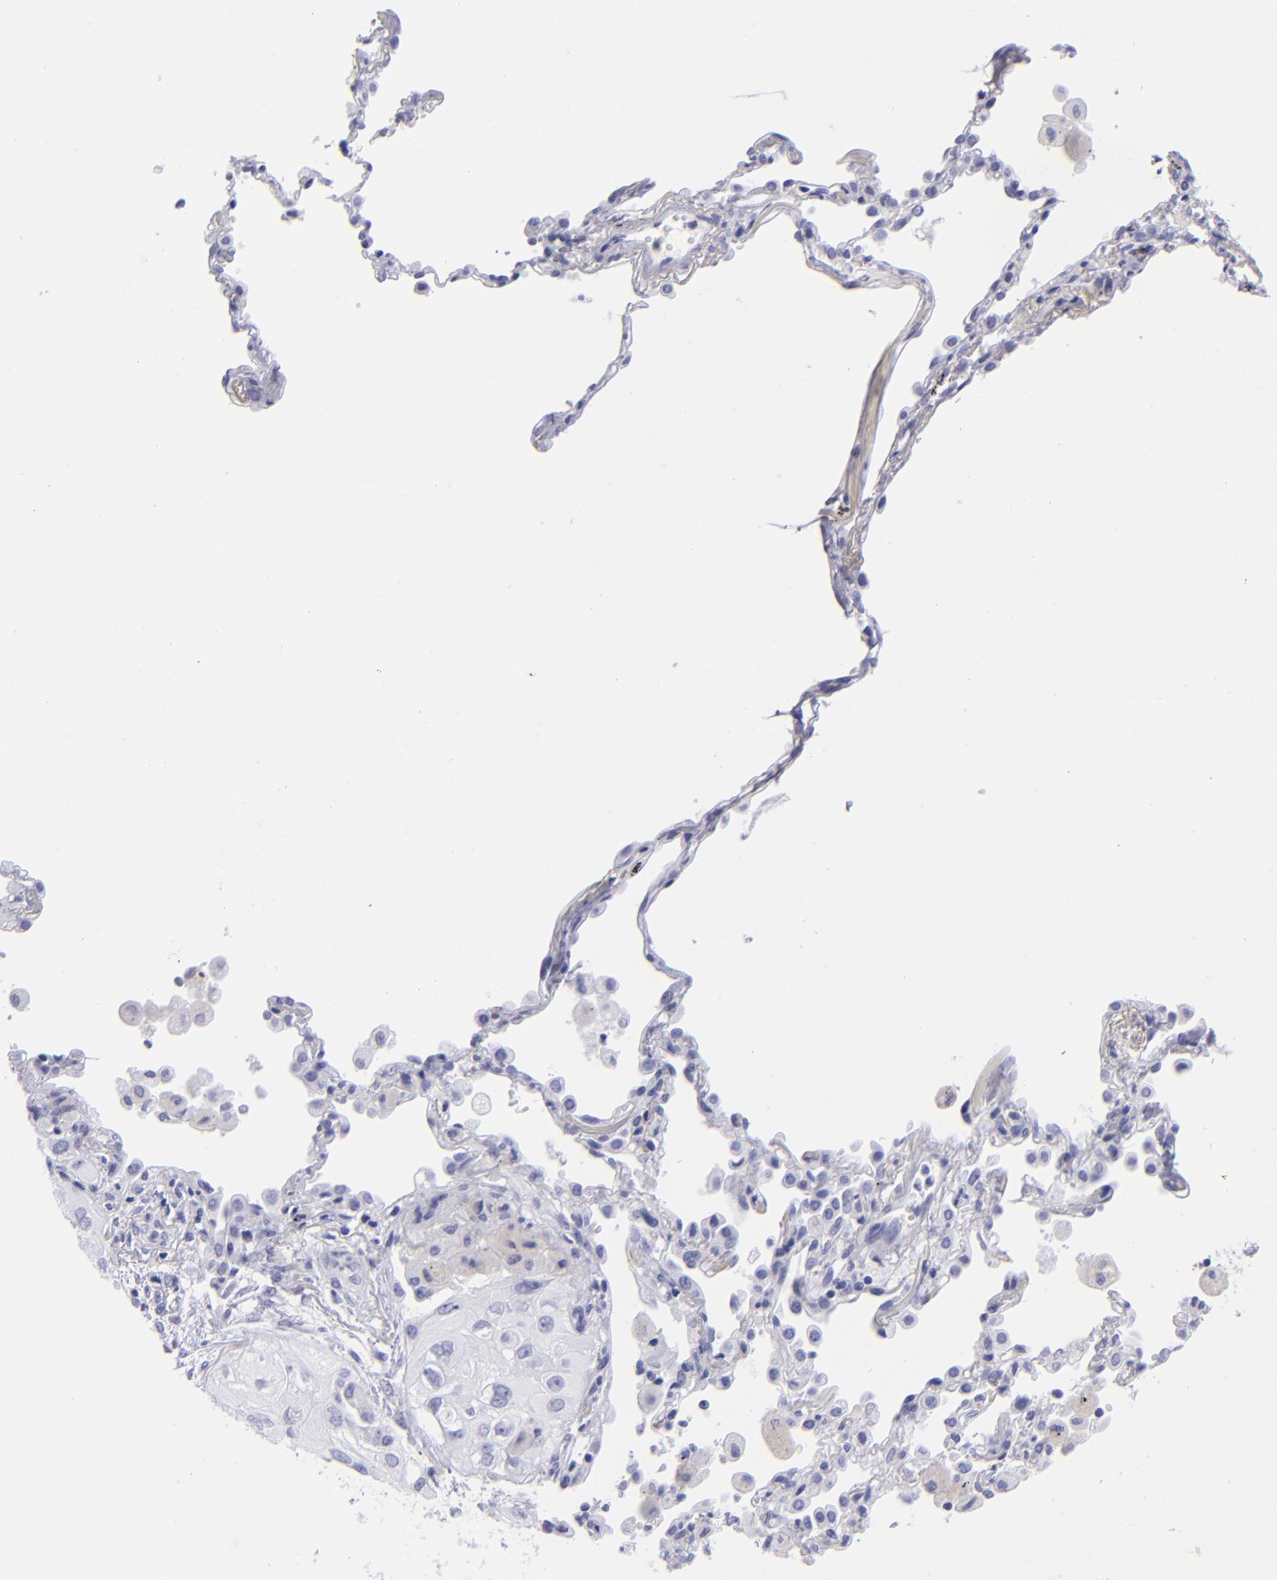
{"staining": {"intensity": "negative", "quantity": "none", "location": "none"}, "tissue": "lung cancer", "cell_type": "Tumor cells", "image_type": "cancer", "snomed": [{"axis": "morphology", "description": "Squamous cell carcinoma, NOS"}, {"axis": "topography", "description": "Lung"}], "caption": "This is an IHC micrograph of human lung cancer. There is no expression in tumor cells.", "gene": "SLC1A3", "patient": {"sex": "male", "age": 71}}